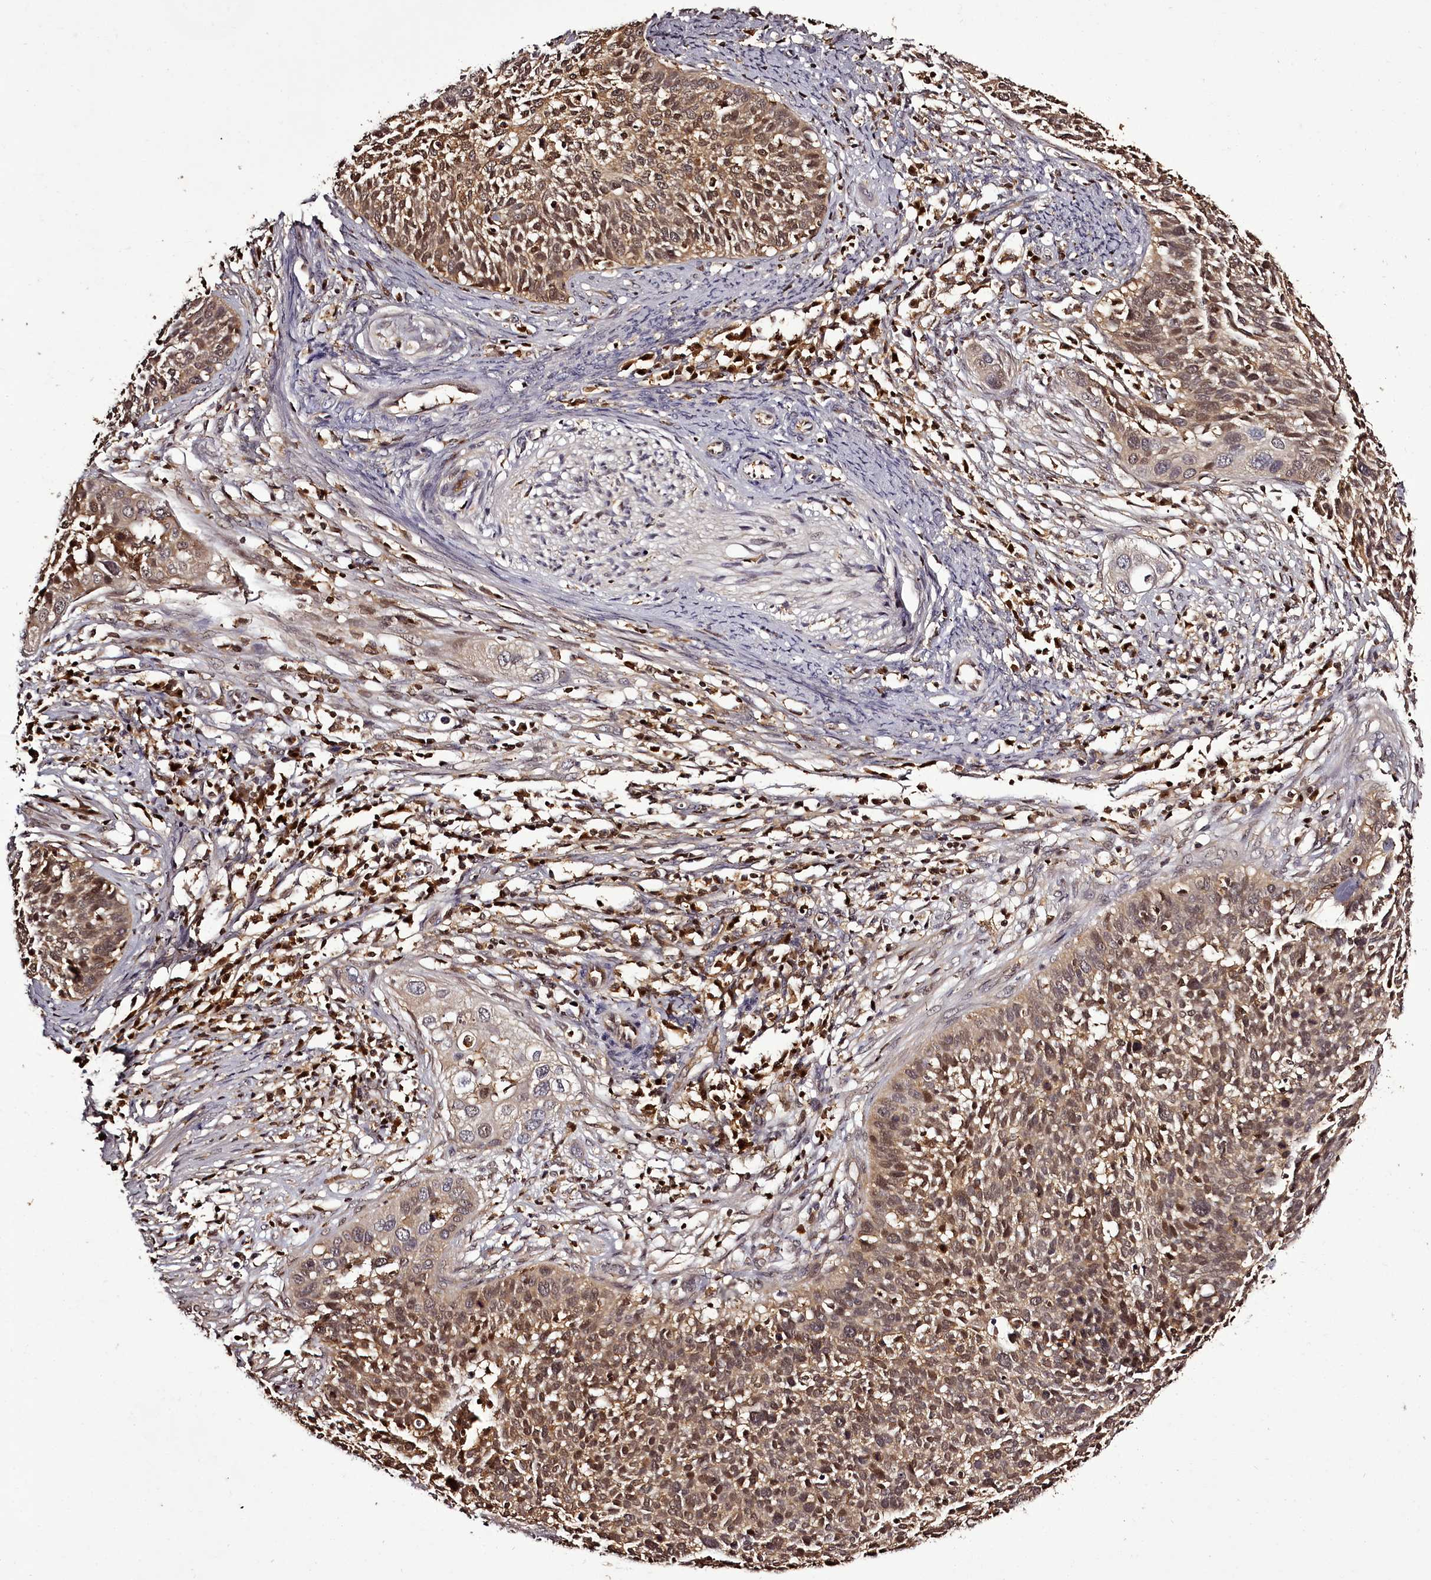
{"staining": {"intensity": "moderate", "quantity": ">75%", "location": "cytoplasmic/membranous,nuclear"}, "tissue": "cervical cancer", "cell_type": "Tumor cells", "image_type": "cancer", "snomed": [{"axis": "morphology", "description": "Squamous cell carcinoma, NOS"}, {"axis": "topography", "description": "Cervix"}], "caption": "Tumor cells exhibit medium levels of moderate cytoplasmic/membranous and nuclear staining in approximately >75% of cells in cervical cancer (squamous cell carcinoma). The staining was performed using DAB (3,3'-diaminobenzidine), with brown indicating positive protein expression. Nuclei are stained blue with hematoxylin.", "gene": "NPRL2", "patient": {"sex": "female", "age": 34}}